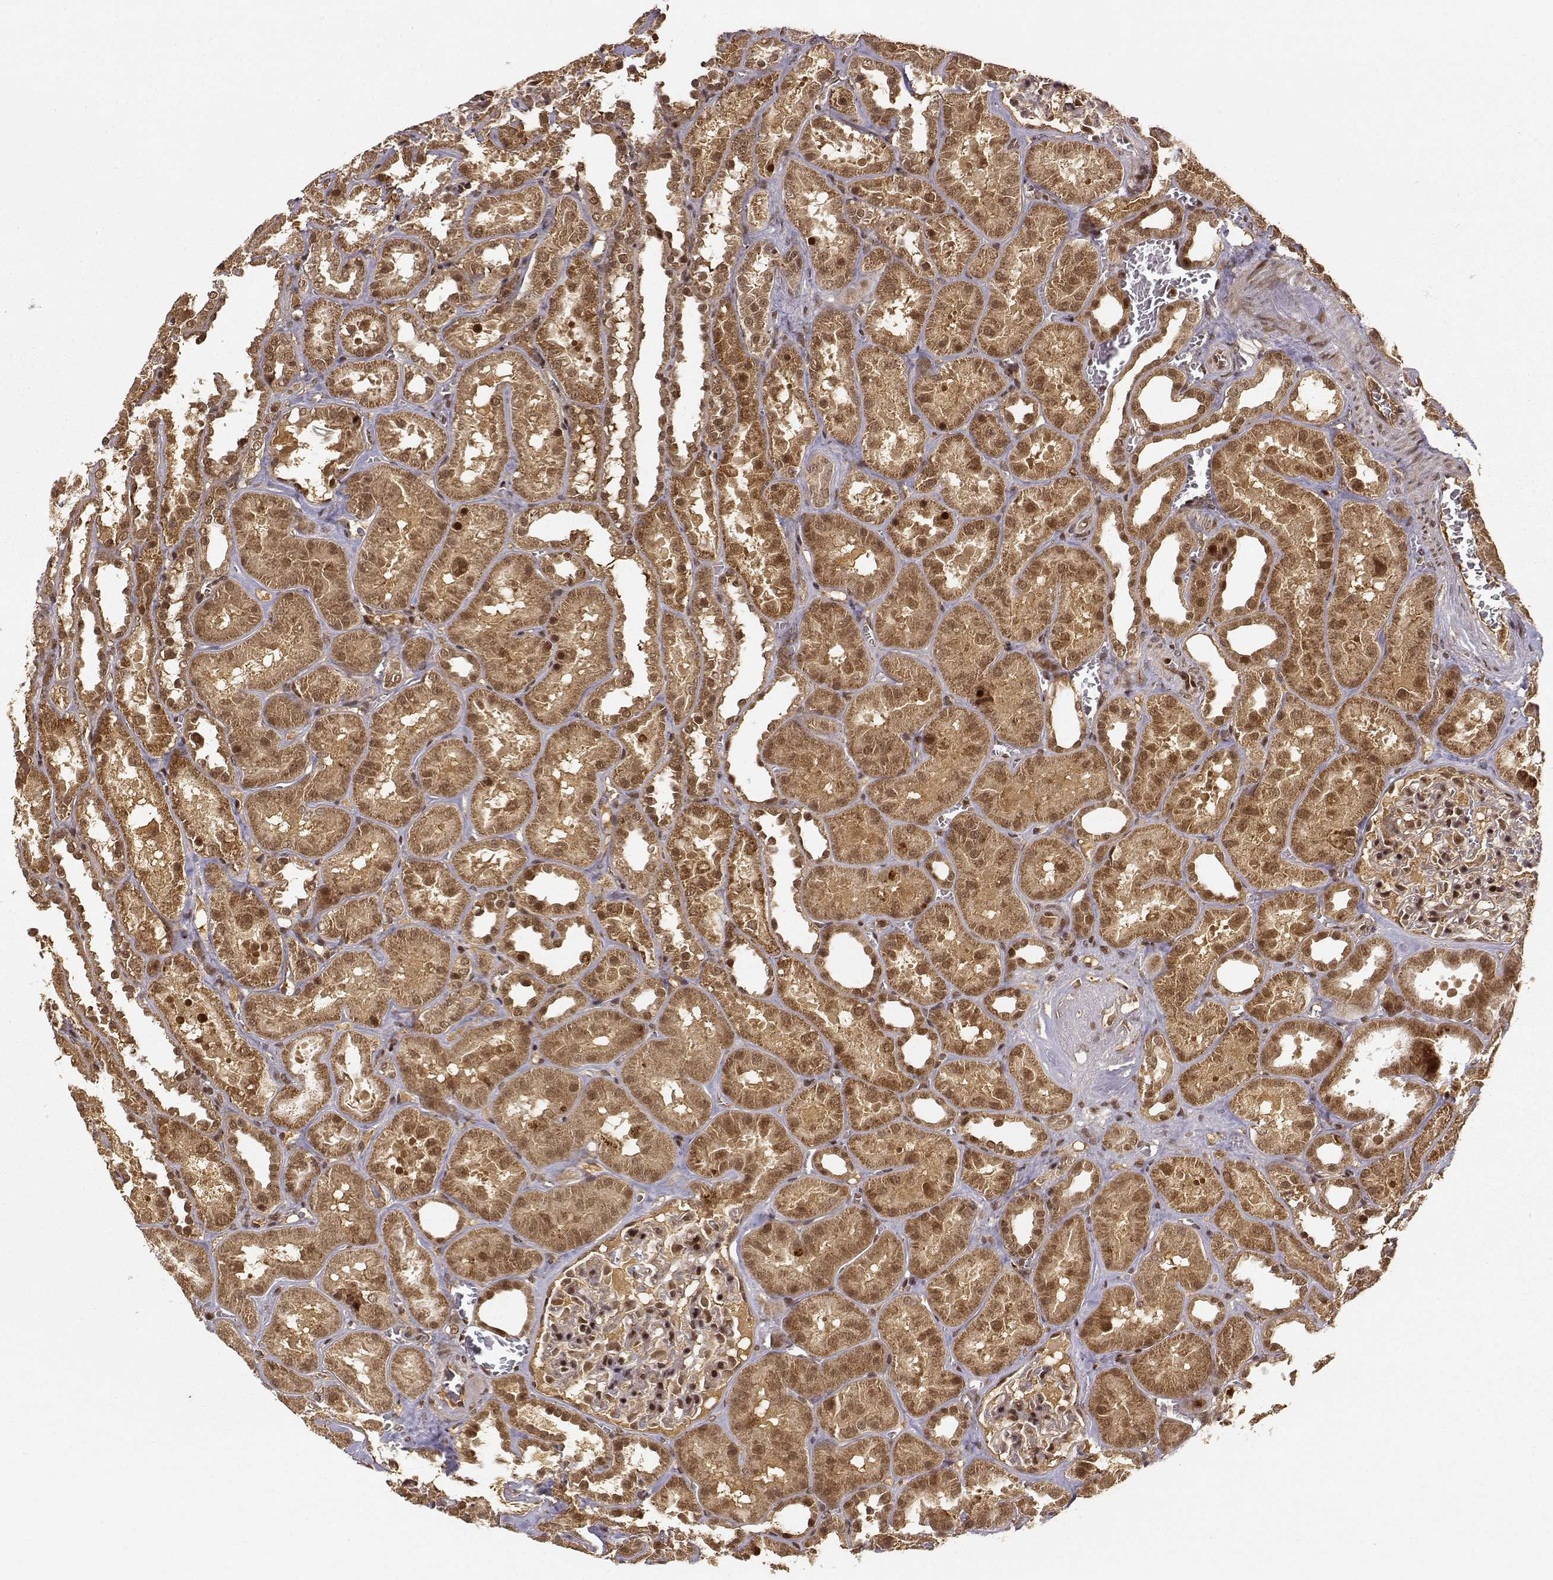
{"staining": {"intensity": "weak", "quantity": ">75%", "location": "cytoplasmic/membranous,nuclear"}, "tissue": "kidney", "cell_type": "Cells in glomeruli", "image_type": "normal", "snomed": [{"axis": "morphology", "description": "Normal tissue, NOS"}, {"axis": "topography", "description": "Kidney"}], "caption": "Brown immunohistochemical staining in unremarkable kidney shows weak cytoplasmic/membranous,nuclear expression in approximately >75% of cells in glomeruli.", "gene": "MAEA", "patient": {"sex": "female", "age": 41}}